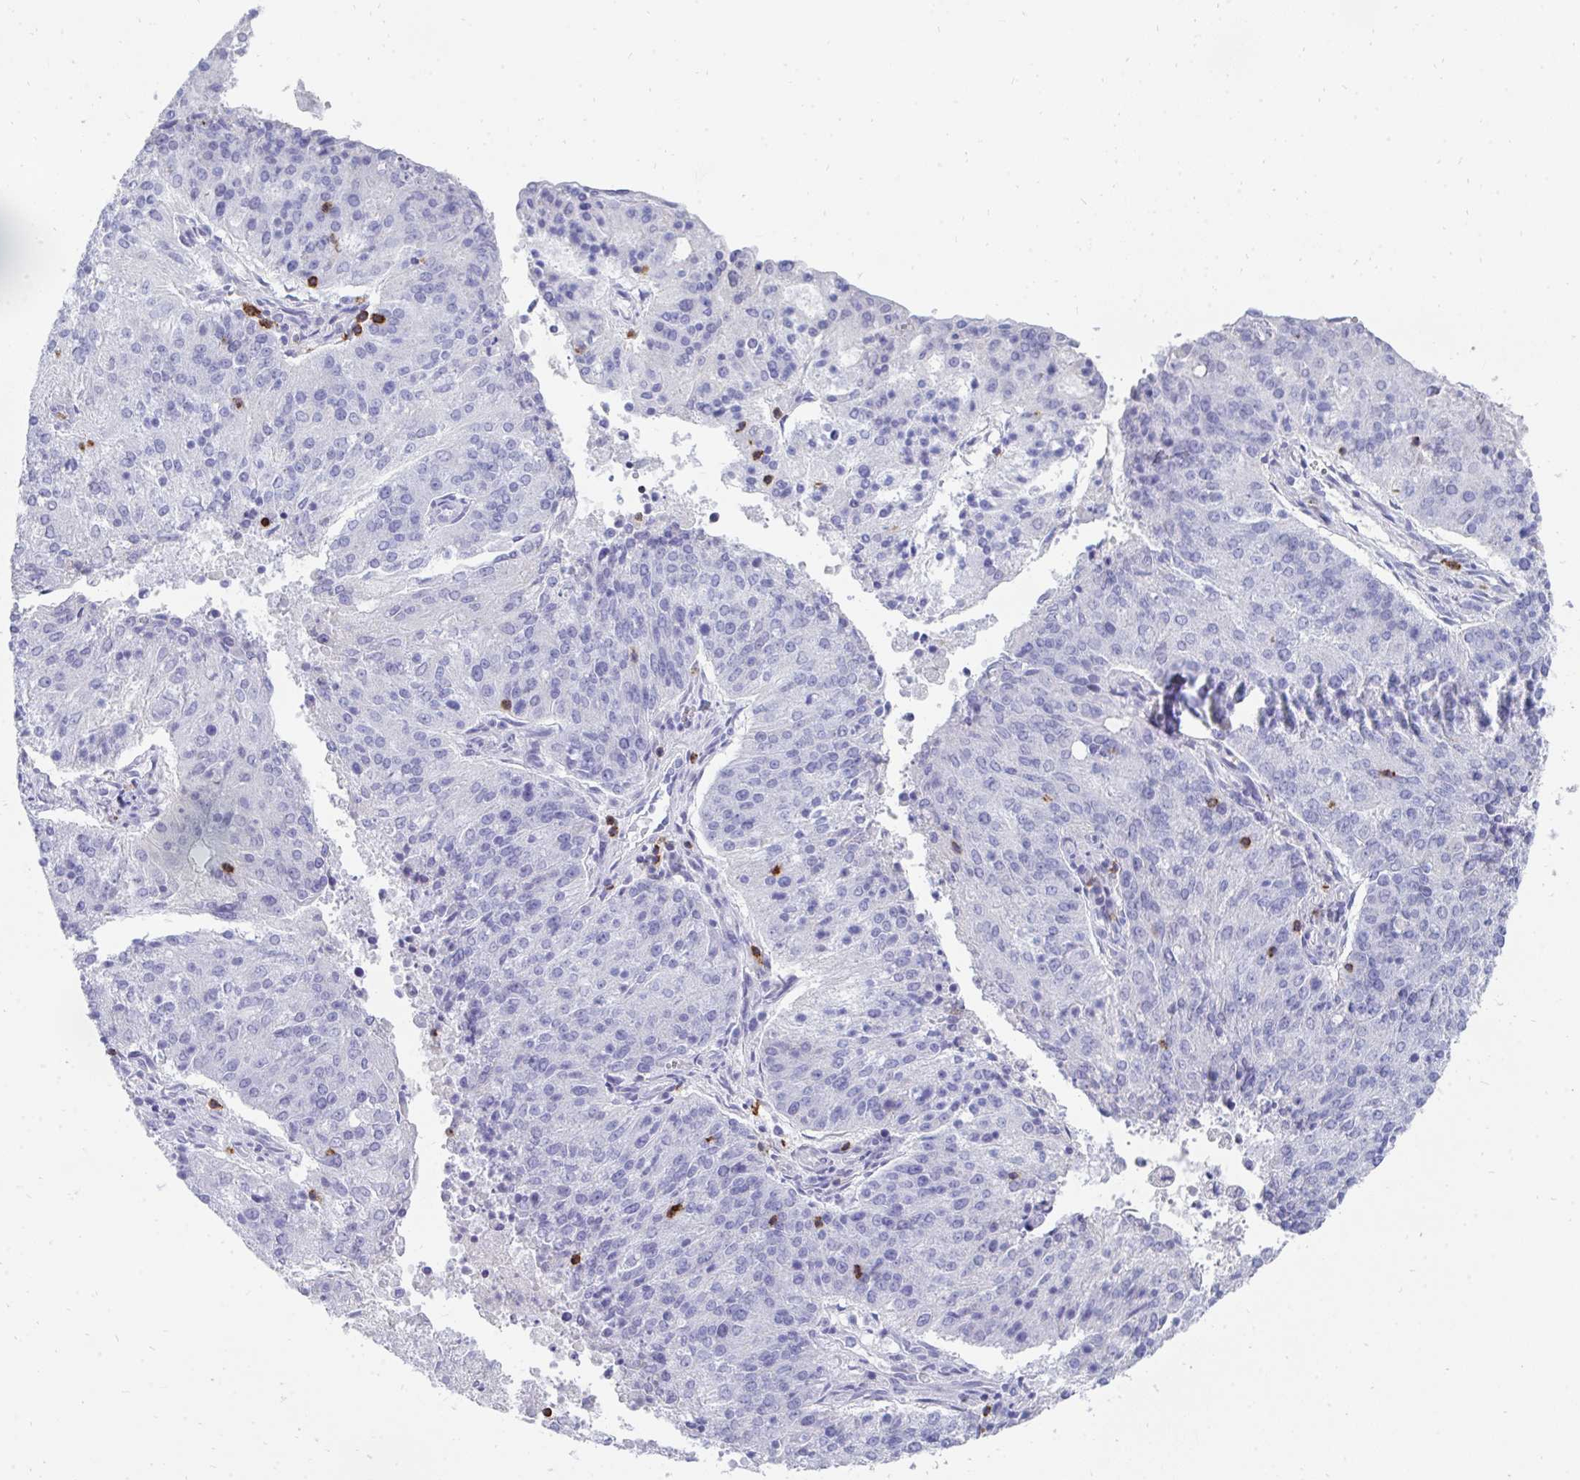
{"staining": {"intensity": "negative", "quantity": "none", "location": "none"}, "tissue": "endometrial cancer", "cell_type": "Tumor cells", "image_type": "cancer", "snomed": [{"axis": "morphology", "description": "Adenocarcinoma, NOS"}, {"axis": "topography", "description": "Endometrium"}], "caption": "DAB immunohistochemical staining of human endometrial cancer demonstrates no significant staining in tumor cells.", "gene": "CD7", "patient": {"sex": "female", "age": 82}}